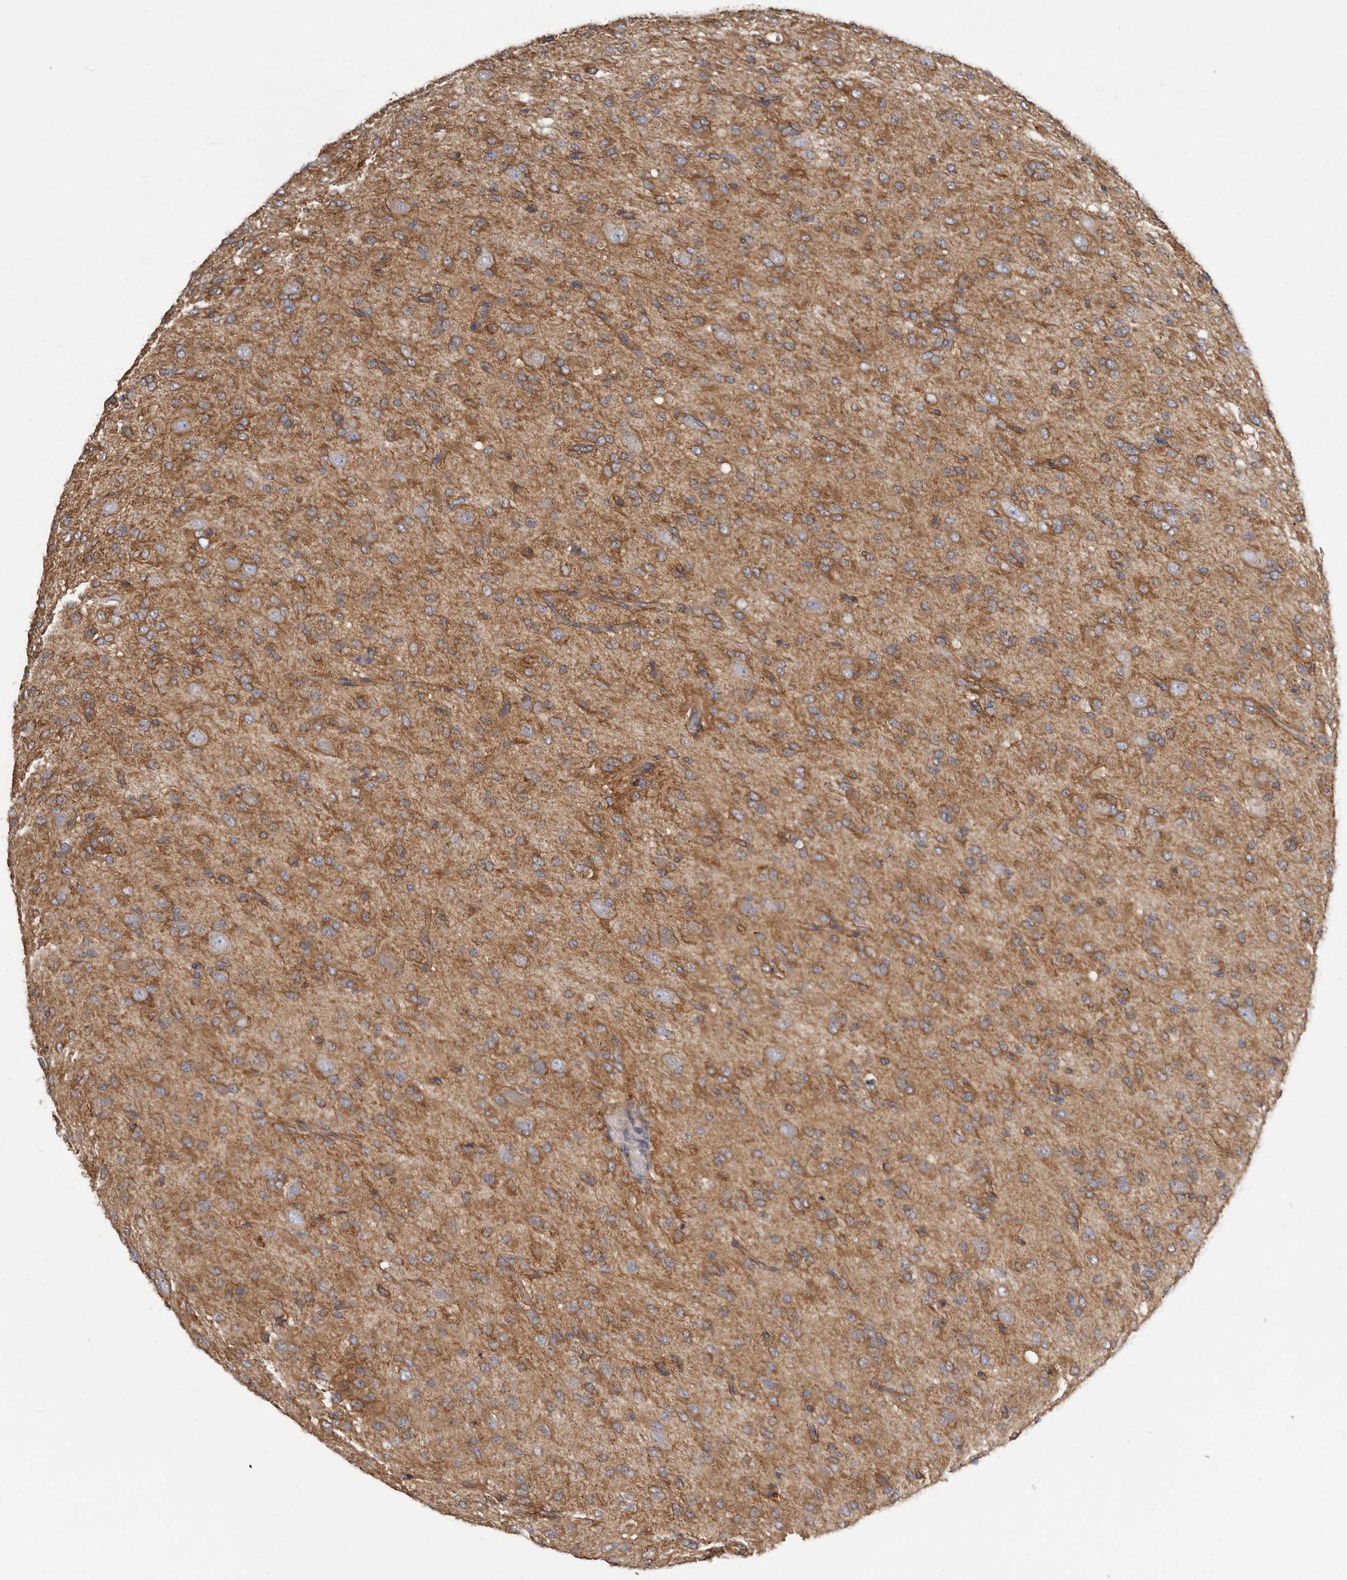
{"staining": {"intensity": "moderate", "quantity": ">75%", "location": "cytoplasmic/membranous"}, "tissue": "glioma", "cell_type": "Tumor cells", "image_type": "cancer", "snomed": [{"axis": "morphology", "description": "Glioma, malignant, High grade"}, {"axis": "topography", "description": "Brain"}], "caption": "This micrograph displays IHC staining of malignant high-grade glioma, with medium moderate cytoplasmic/membranous expression in approximately >75% of tumor cells.", "gene": "ENAH", "patient": {"sex": "female", "age": 59}}